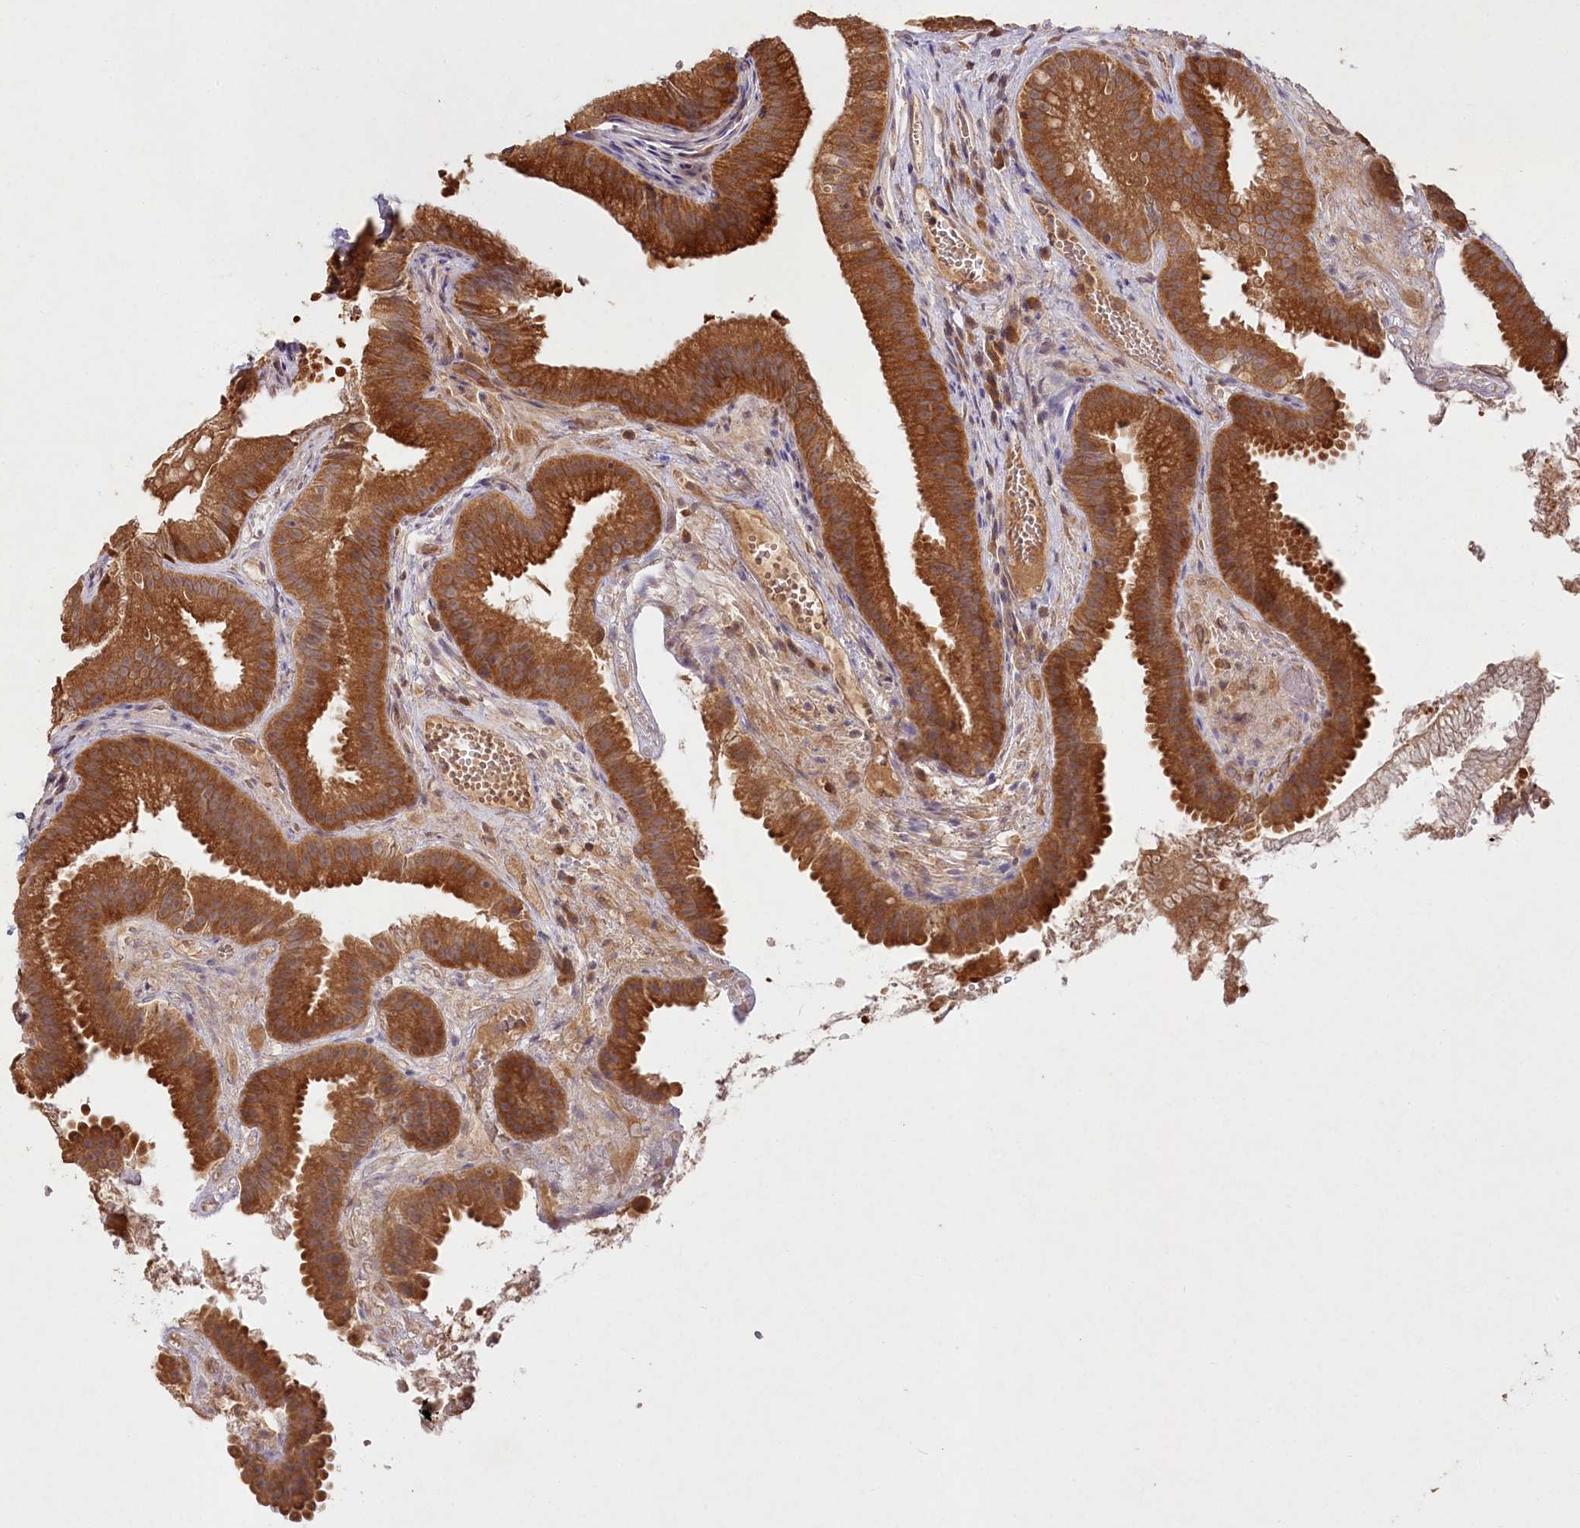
{"staining": {"intensity": "strong", "quantity": ">75%", "location": "cytoplasmic/membranous"}, "tissue": "gallbladder", "cell_type": "Glandular cells", "image_type": "normal", "snomed": [{"axis": "morphology", "description": "Normal tissue, NOS"}, {"axis": "topography", "description": "Gallbladder"}], "caption": "Benign gallbladder shows strong cytoplasmic/membranous expression in about >75% of glandular cells The staining was performed using DAB (3,3'-diaminobenzidine), with brown indicating positive protein expression. Nuclei are stained blue with hematoxylin..", "gene": "IRAK1BP1", "patient": {"sex": "female", "age": 30}}